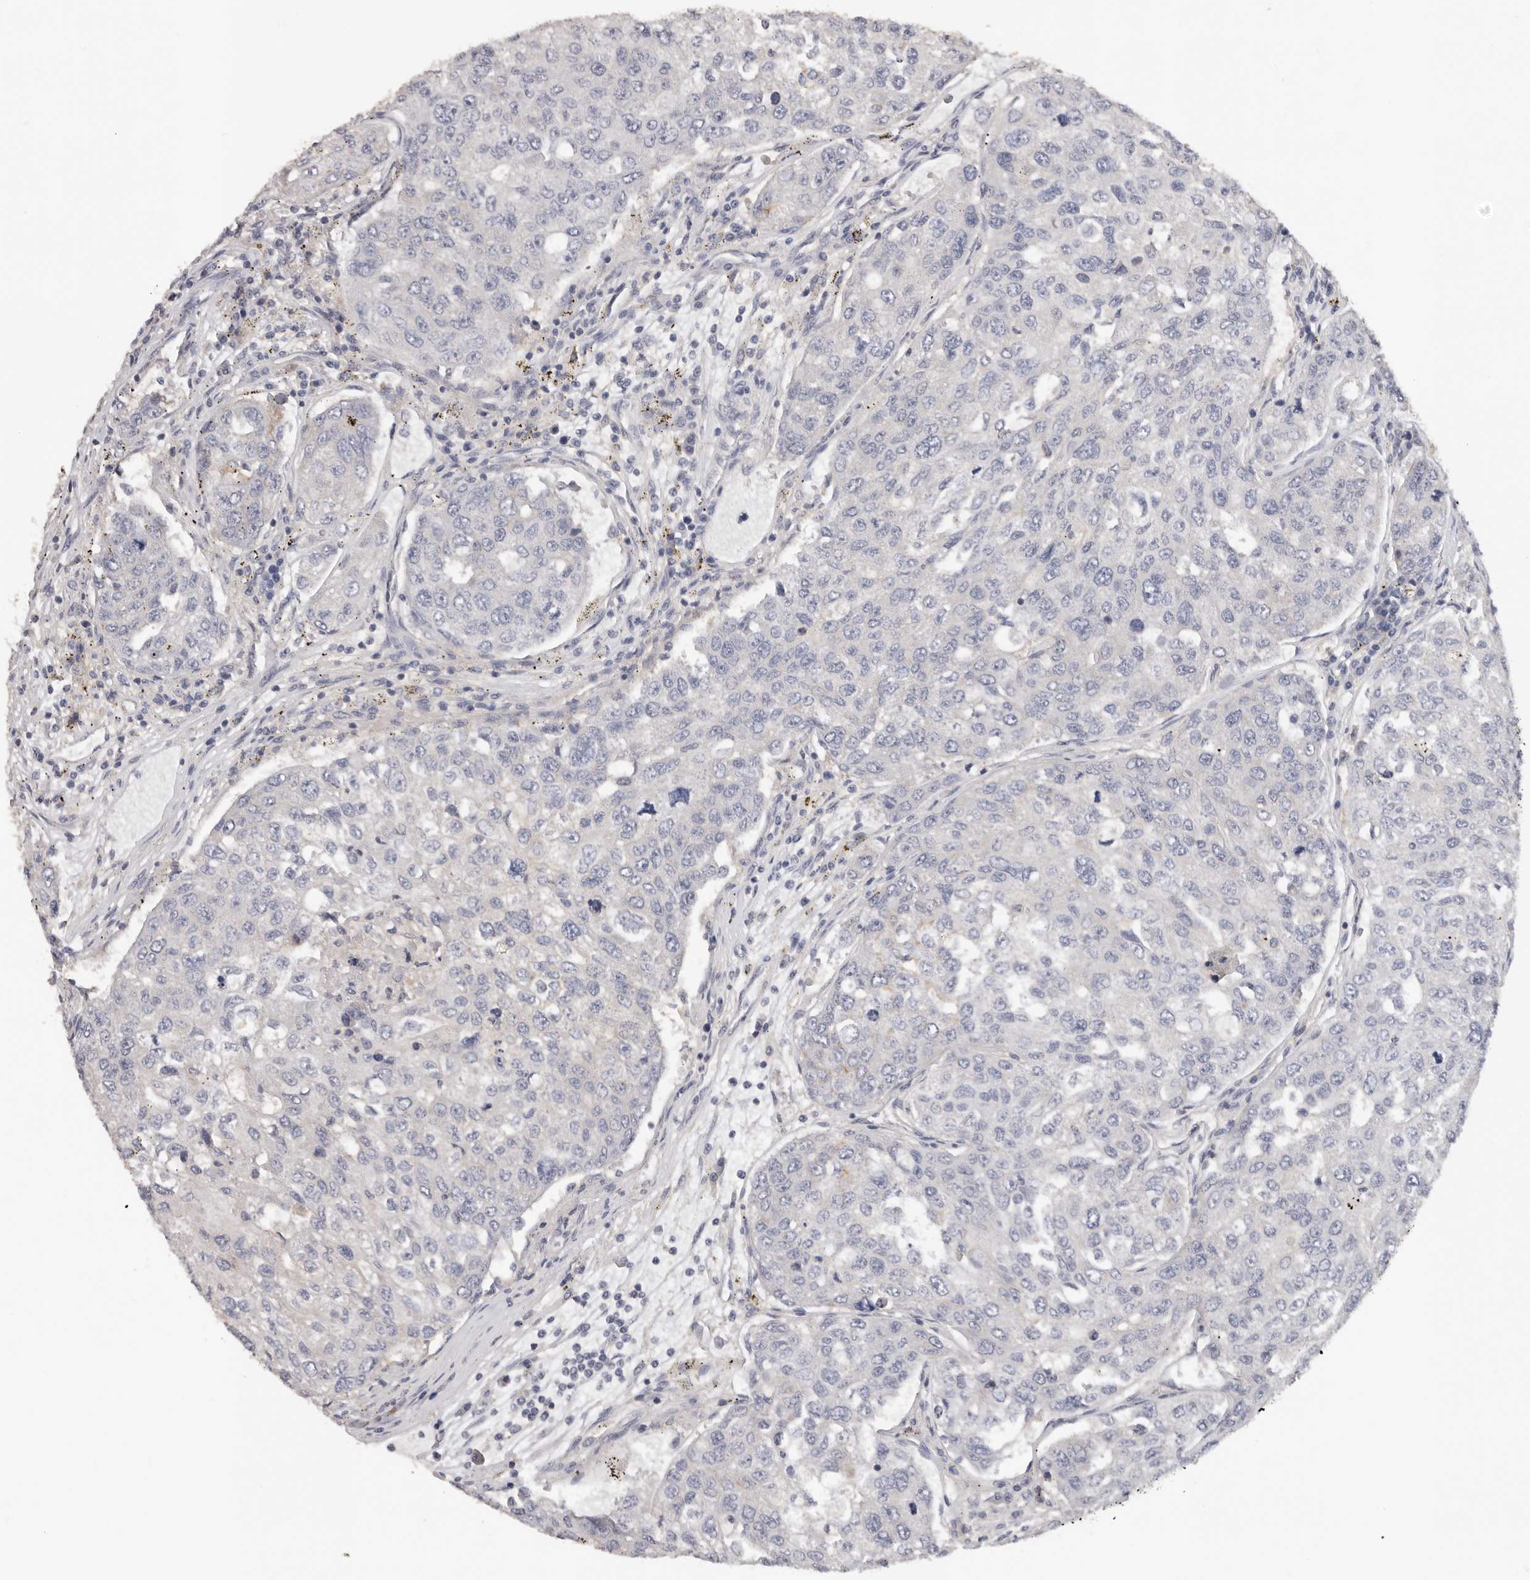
{"staining": {"intensity": "negative", "quantity": "none", "location": "none"}, "tissue": "urothelial cancer", "cell_type": "Tumor cells", "image_type": "cancer", "snomed": [{"axis": "morphology", "description": "Urothelial carcinoma, High grade"}, {"axis": "topography", "description": "Lymph node"}, {"axis": "topography", "description": "Urinary bladder"}], "caption": "Immunohistochemical staining of high-grade urothelial carcinoma demonstrates no significant expression in tumor cells.", "gene": "WDTC1", "patient": {"sex": "male", "age": 51}}